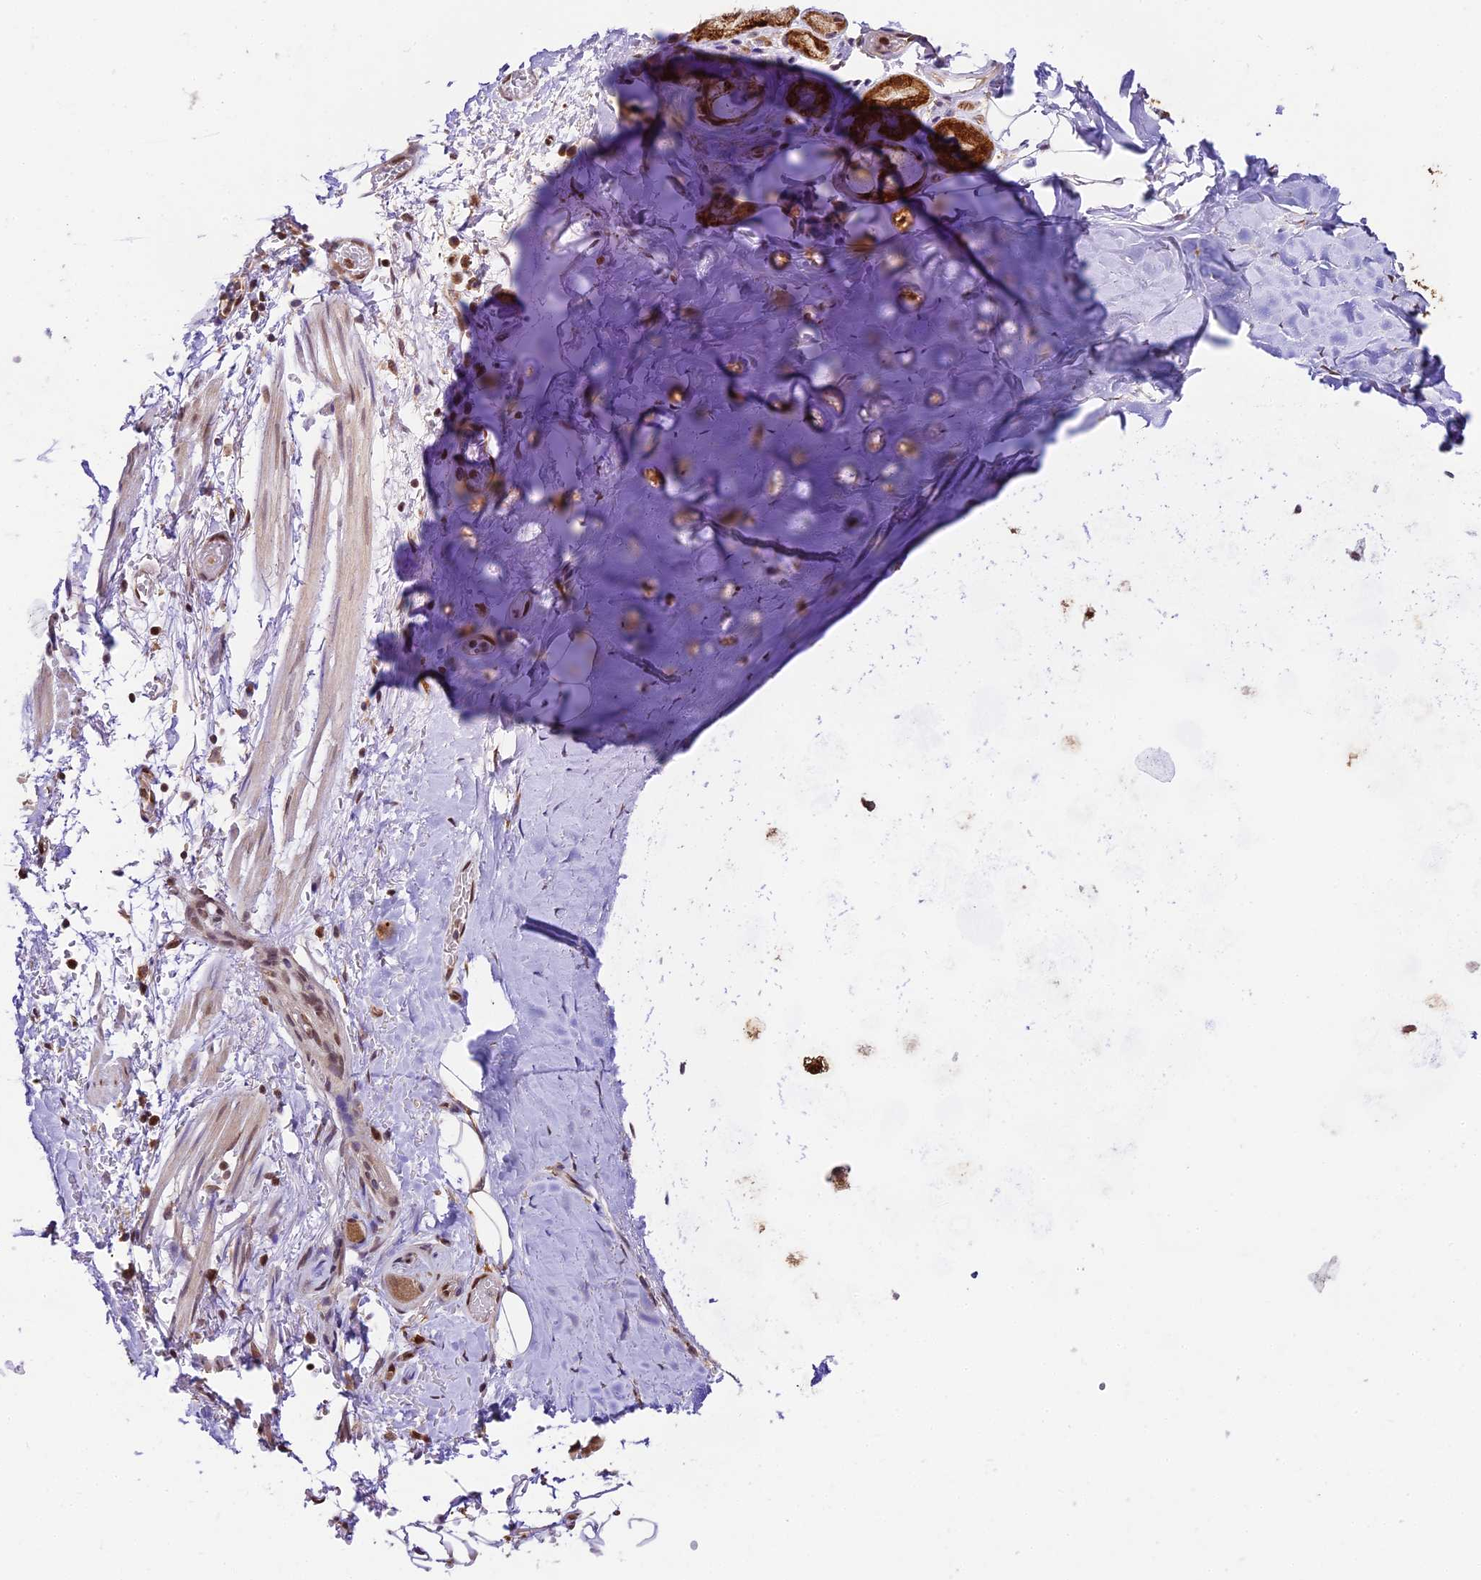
{"staining": {"intensity": "moderate", "quantity": "25%-75%", "location": "cytoplasmic/membranous,nuclear"}, "tissue": "adipose tissue", "cell_type": "Adipocytes", "image_type": "normal", "snomed": [{"axis": "morphology", "description": "Normal tissue, NOS"}, {"axis": "topography", "description": "Lymph node"}, {"axis": "topography", "description": "Bronchus"}], "caption": "Normal adipose tissue demonstrates moderate cytoplasmic/membranous,nuclear staining in approximately 25%-75% of adipocytes, visualized by immunohistochemistry.", "gene": "TRIM22", "patient": {"sex": "male", "age": 63}}